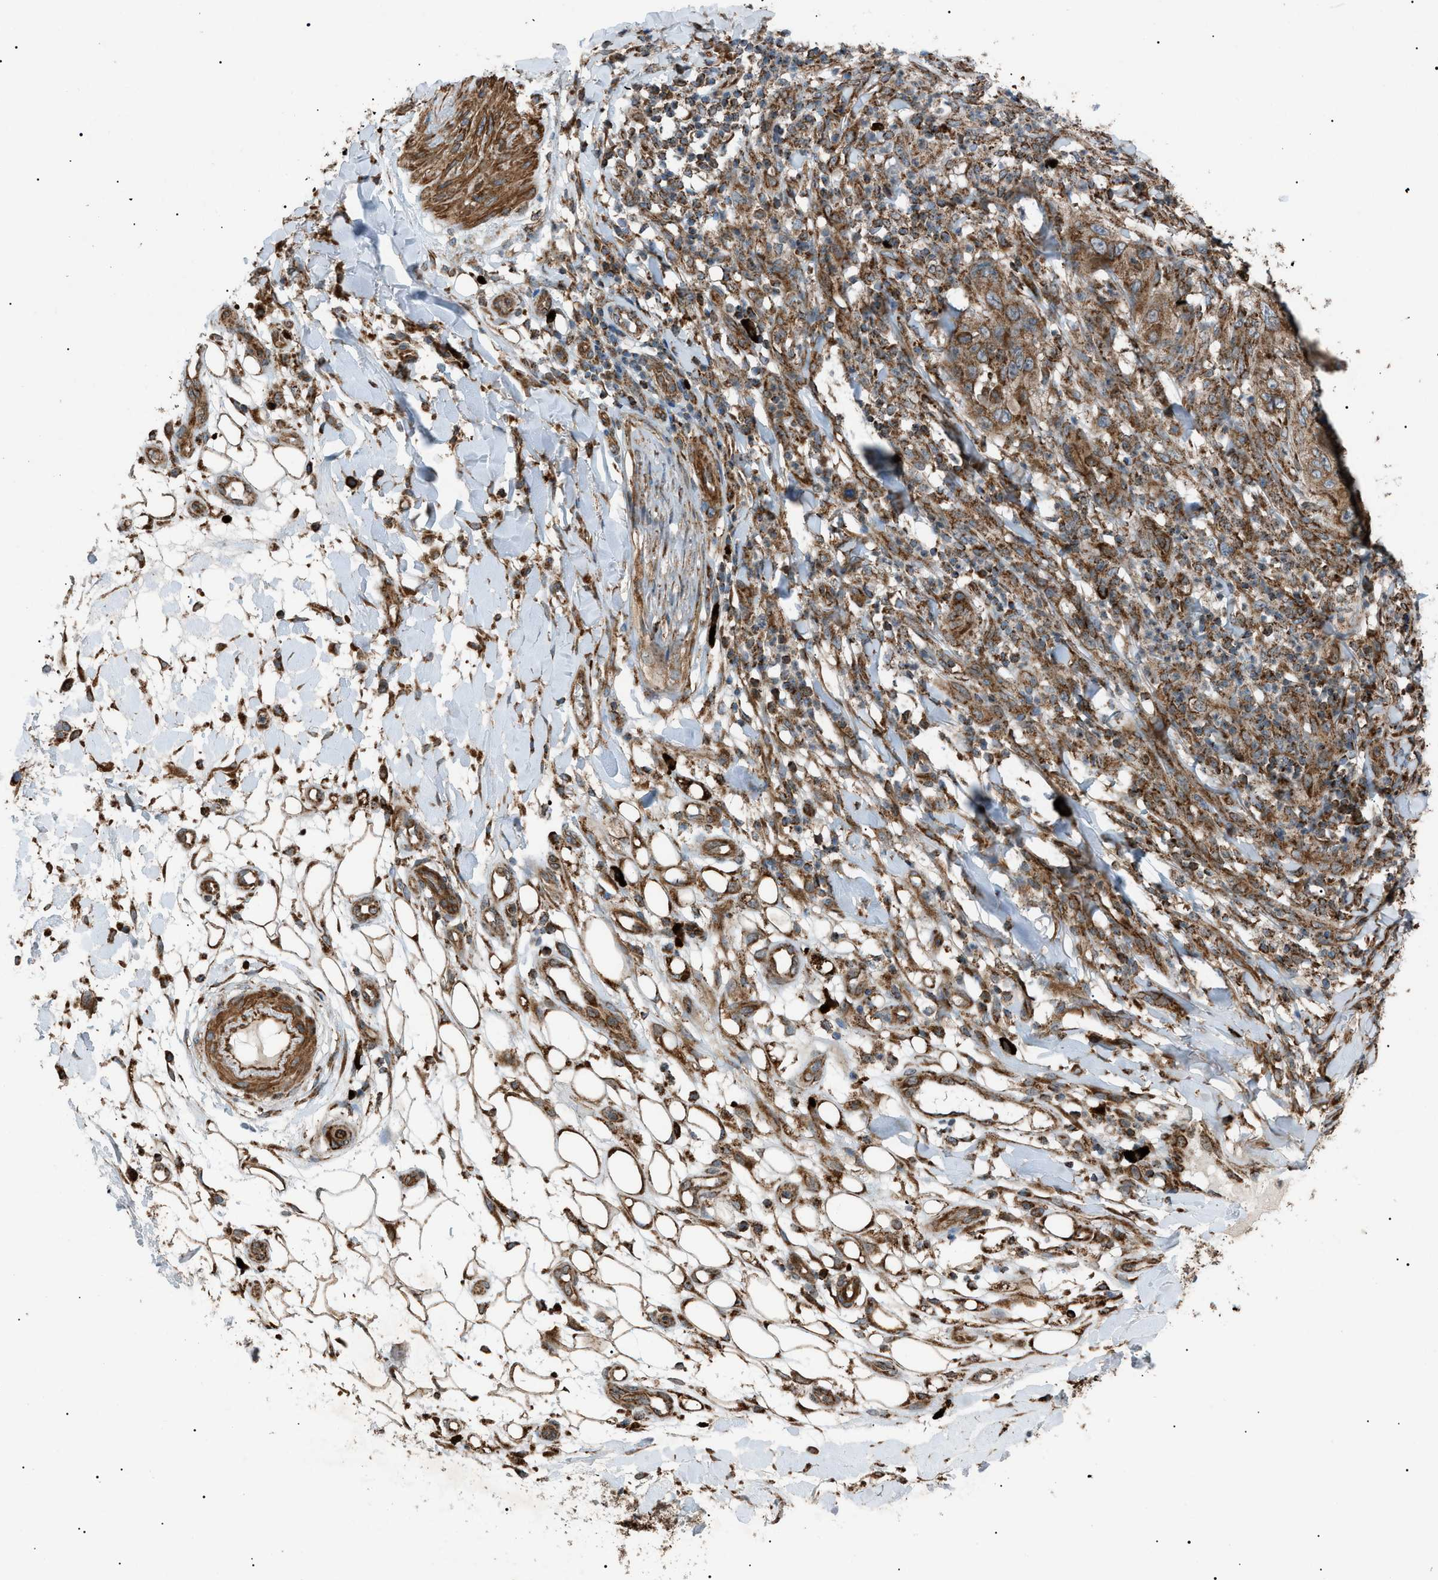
{"staining": {"intensity": "moderate", "quantity": ">75%", "location": "cytoplasmic/membranous"}, "tissue": "skin cancer", "cell_type": "Tumor cells", "image_type": "cancer", "snomed": [{"axis": "morphology", "description": "Squamous cell carcinoma, NOS"}, {"axis": "topography", "description": "Skin"}], "caption": "Immunohistochemistry of human skin cancer (squamous cell carcinoma) demonstrates medium levels of moderate cytoplasmic/membranous positivity in about >75% of tumor cells.", "gene": "C1GALT1C1", "patient": {"sex": "female", "age": 80}}